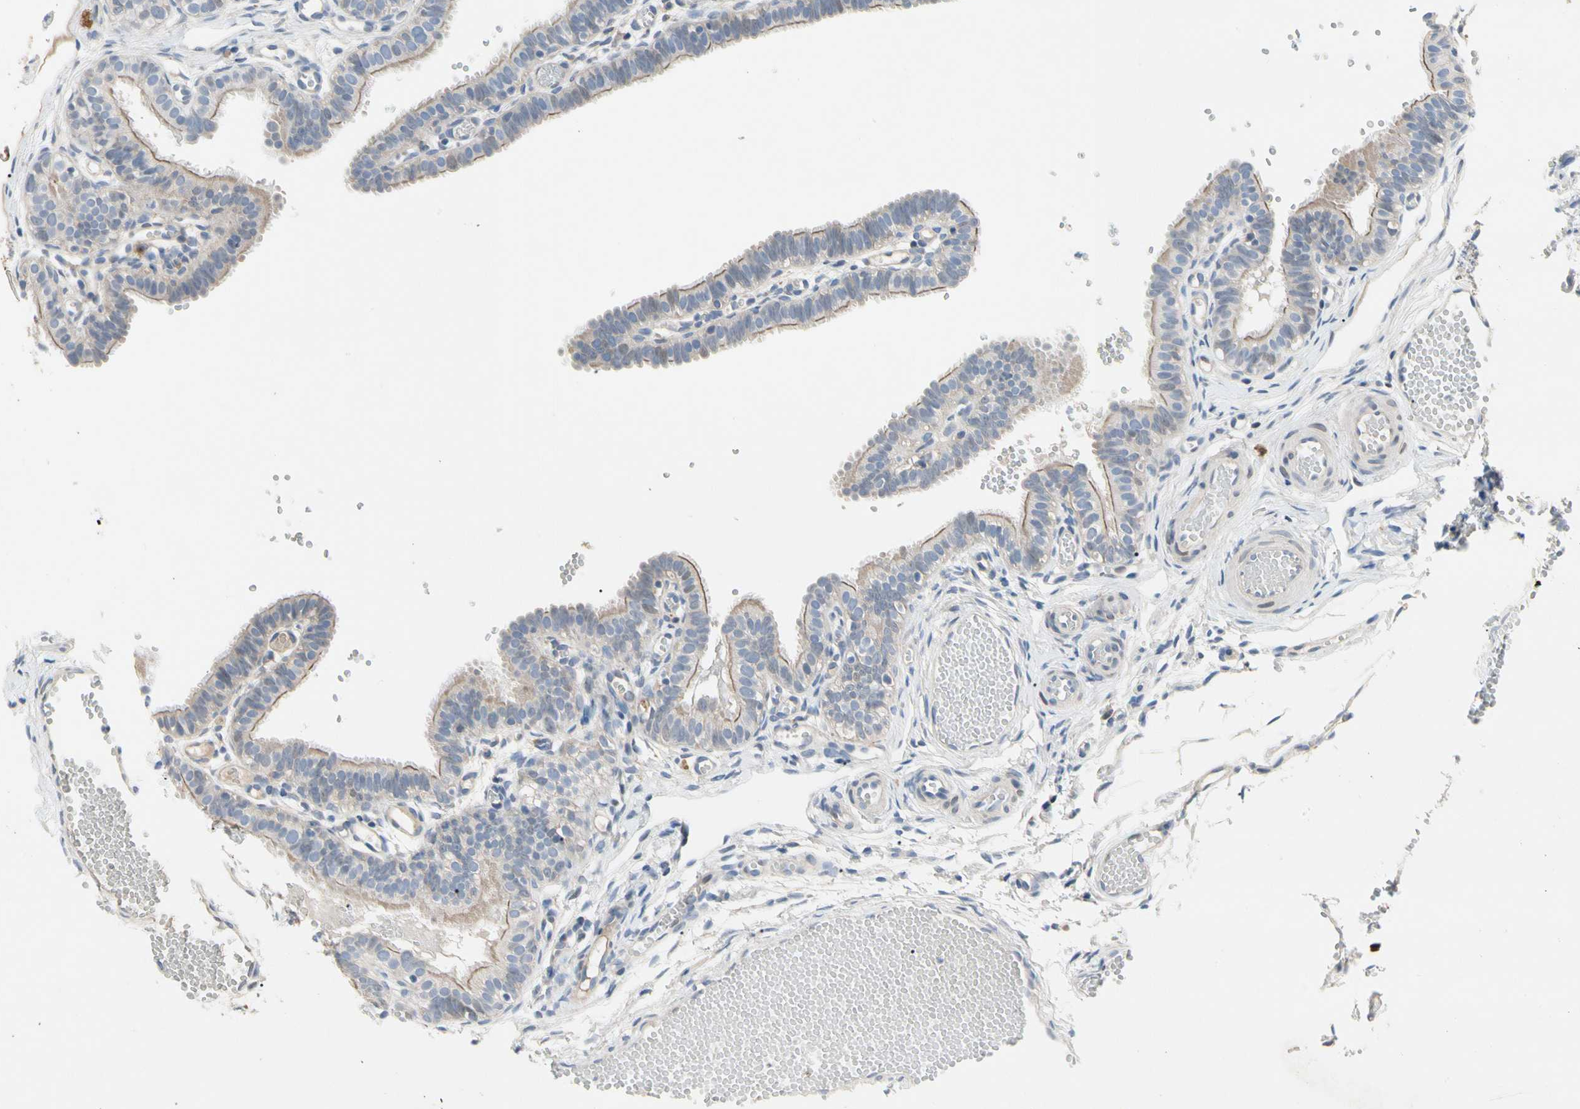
{"staining": {"intensity": "weak", "quantity": "25%-75%", "location": "cytoplasmic/membranous"}, "tissue": "fallopian tube", "cell_type": "Glandular cells", "image_type": "normal", "snomed": [{"axis": "morphology", "description": "Normal tissue, NOS"}, {"axis": "topography", "description": "Fallopian tube"}, {"axis": "topography", "description": "Placenta"}], "caption": "Weak cytoplasmic/membranous protein expression is present in about 25%-75% of glandular cells in fallopian tube.", "gene": "GAS6", "patient": {"sex": "female", "age": 34}}